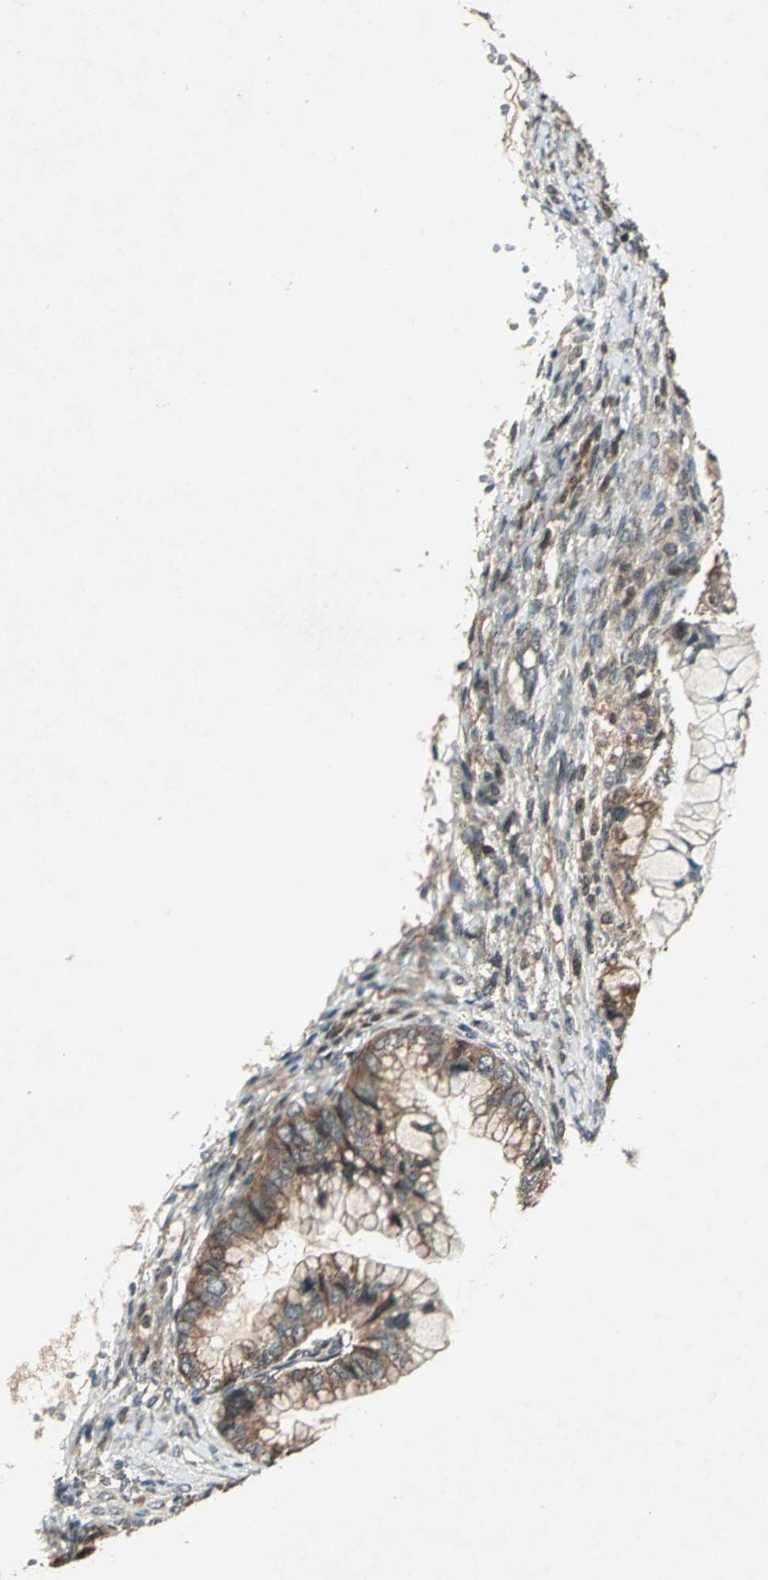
{"staining": {"intensity": "strong", "quantity": ">75%", "location": "cytoplasmic/membranous"}, "tissue": "ovarian cancer", "cell_type": "Tumor cells", "image_type": "cancer", "snomed": [{"axis": "morphology", "description": "Cystadenocarcinoma, mucinous, NOS"}, {"axis": "topography", "description": "Ovary"}], "caption": "A high amount of strong cytoplasmic/membranous positivity is present in about >75% of tumor cells in ovarian mucinous cystadenocarcinoma tissue.", "gene": "AHSA1", "patient": {"sex": "female", "age": 36}}